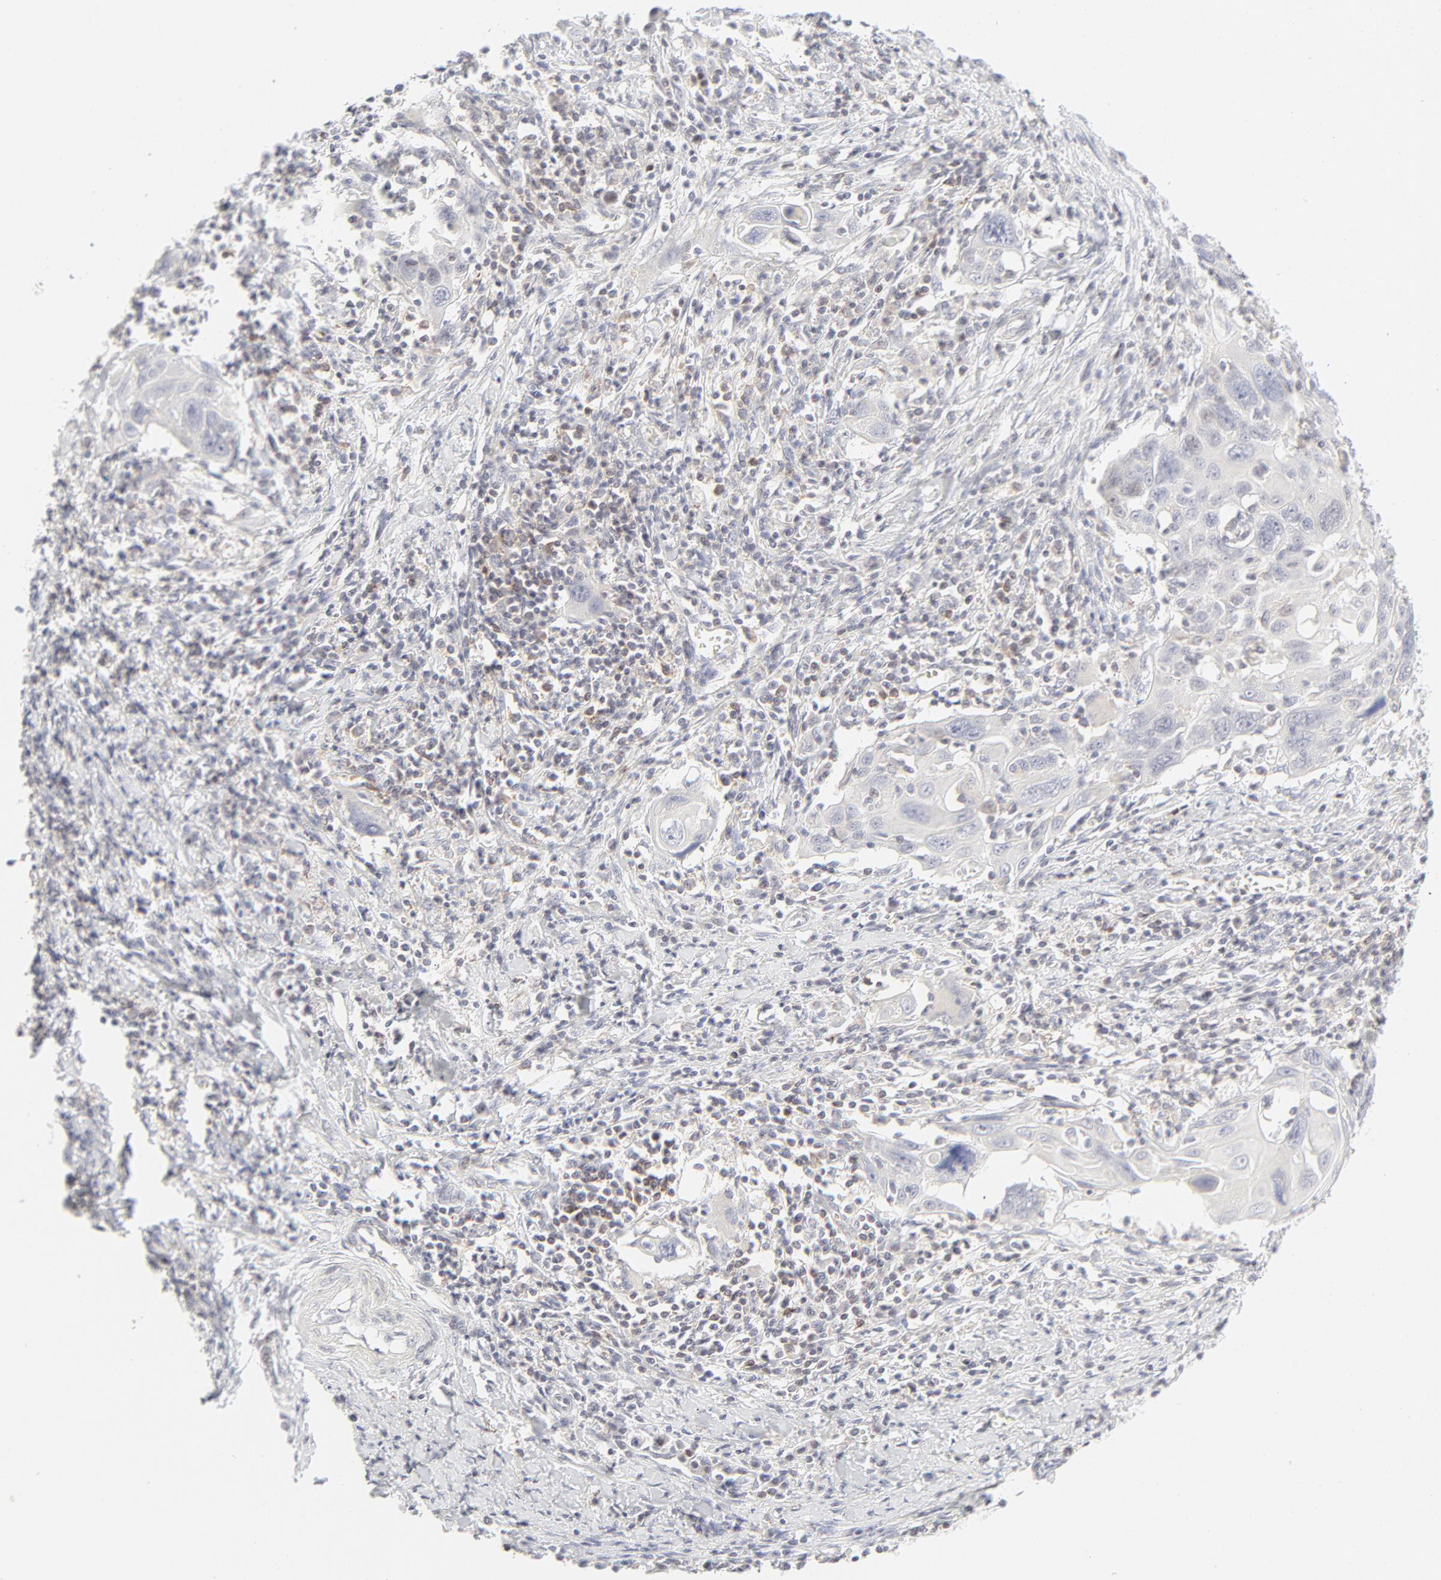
{"staining": {"intensity": "negative", "quantity": "none", "location": "none"}, "tissue": "cervical cancer", "cell_type": "Tumor cells", "image_type": "cancer", "snomed": [{"axis": "morphology", "description": "Squamous cell carcinoma, NOS"}, {"axis": "topography", "description": "Cervix"}], "caption": "Cervical cancer (squamous cell carcinoma) was stained to show a protein in brown. There is no significant positivity in tumor cells.", "gene": "PRKCB", "patient": {"sex": "female", "age": 54}}